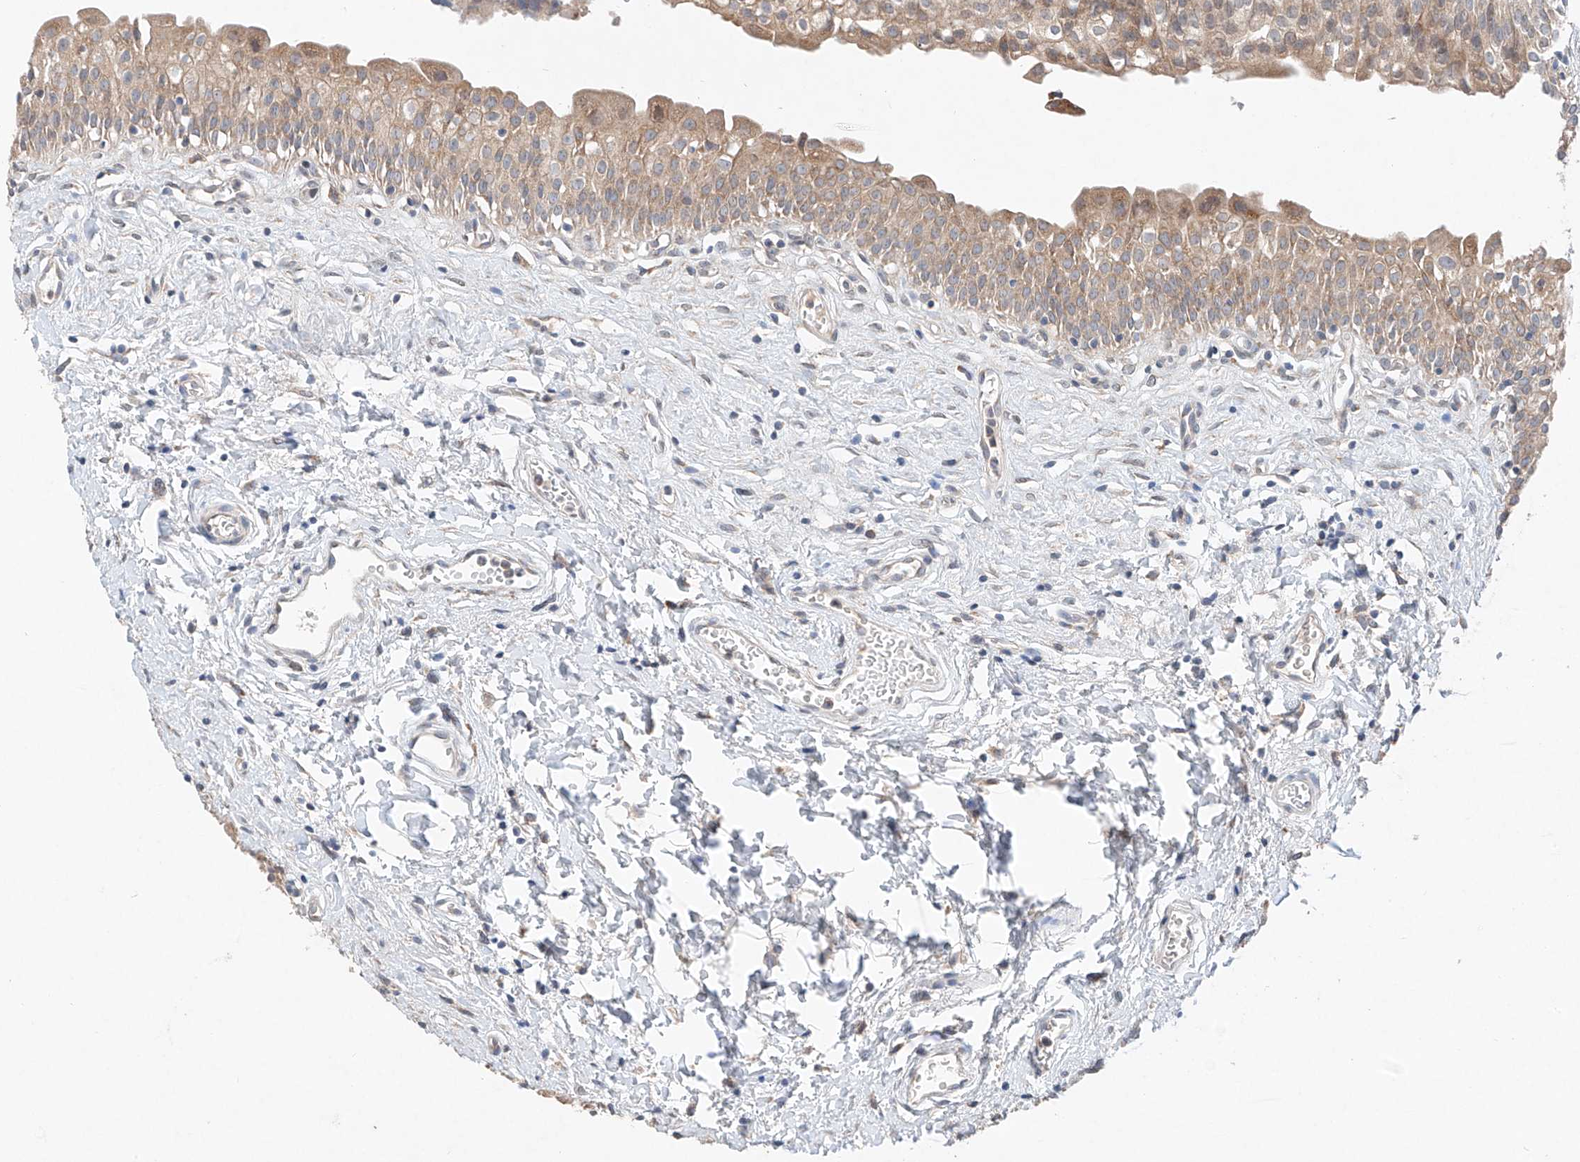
{"staining": {"intensity": "moderate", "quantity": ">75%", "location": "cytoplasmic/membranous"}, "tissue": "urinary bladder", "cell_type": "Urothelial cells", "image_type": "normal", "snomed": [{"axis": "morphology", "description": "Normal tissue, NOS"}, {"axis": "topography", "description": "Urinary bladder"}], "caption": "This histopathology image reveals normal urinary bladder stained with immunohistochemistry (IHC) to label a protein in brown. The cytoplasmic/membranous of urothelial cells show moderate positivity for the protein. Nuclei are counter-stained blue.", "gene": "FASTK", "patient": {"sex": "male", "age": 51}}